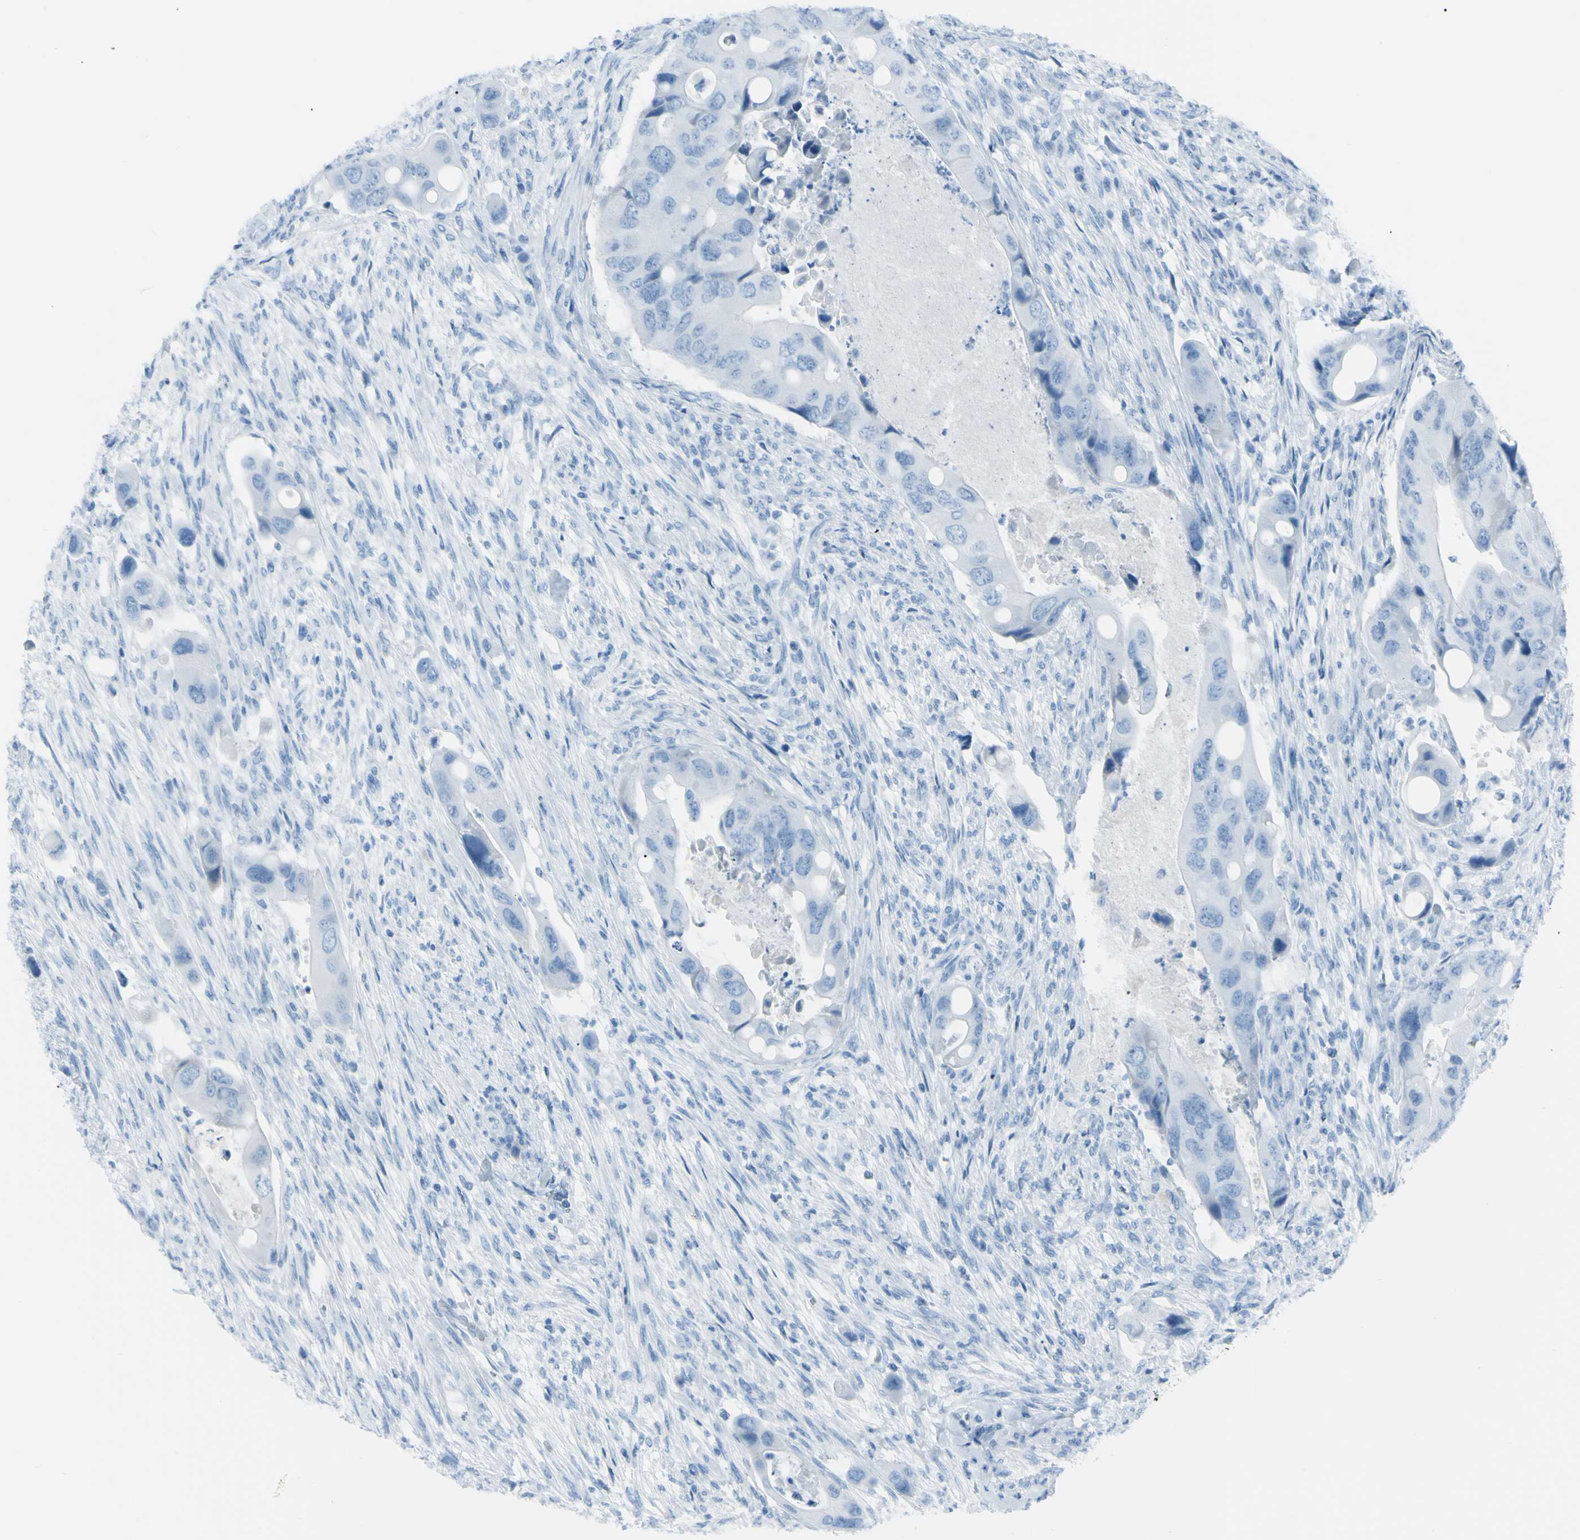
{"staining": {"intensity": "negative", "quantity": "none", "location": "none"}, "tissue": "colorectal cancer", "cell_type": "Tumor cells", "image_type": "cancer", "snomed": [{"axis": "morphology", "description": "Adenocarcinoma, NOS"}, {"axis": "topography", "description": "Rectum"}], "caption": "IHC of human adenocarcinoma (colorectal) exhibits no staining in tumor cells. (DAB immunohistochemistry with hematoxylin counter stain).", "gene": "TFPI2", "patient": {"sex": "female", "age": 57}}